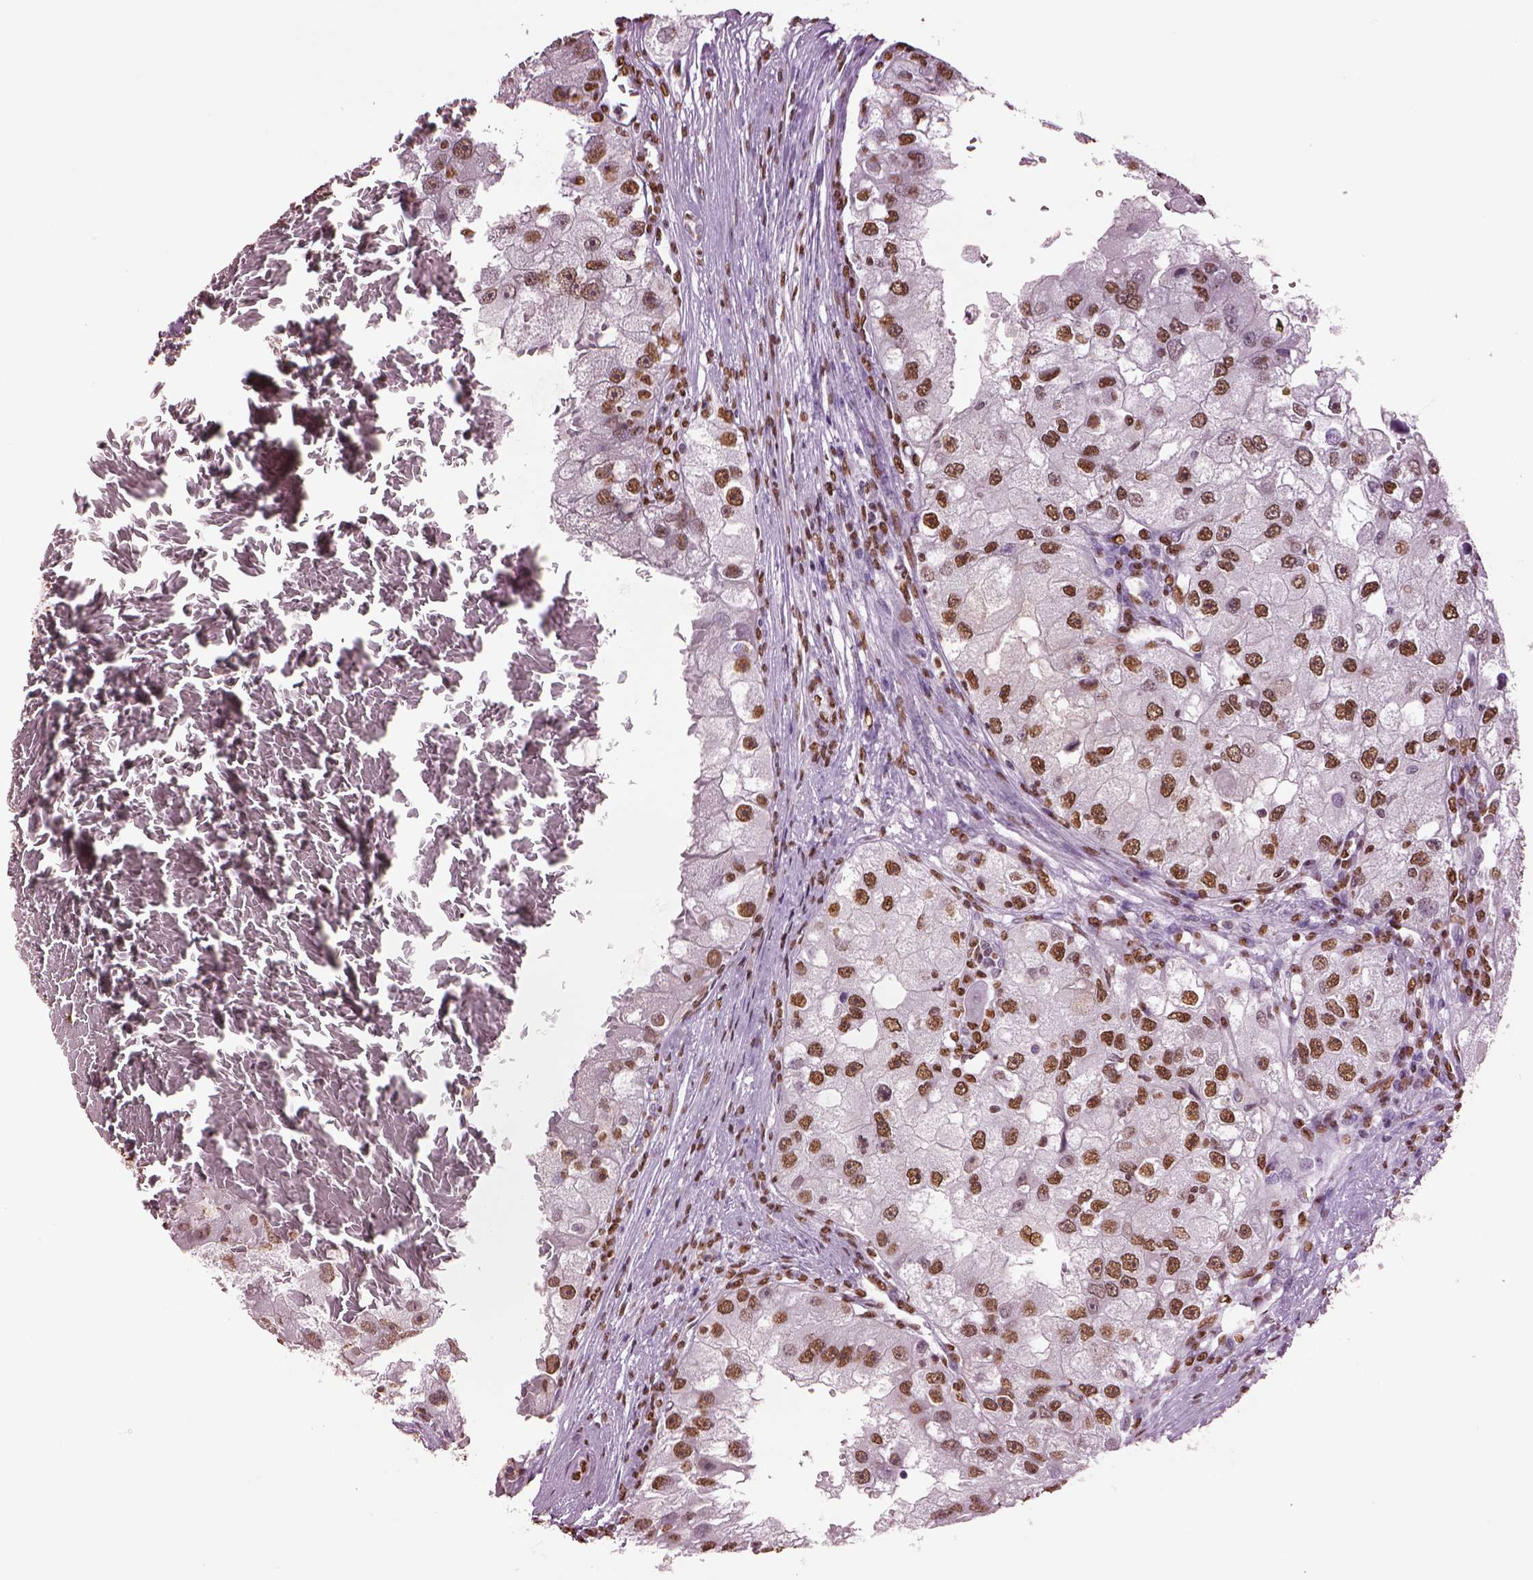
{"staining": {"intensity": "moderate", "quantity": ">75%", "location": "nuclear"}, "tissue": "renal cancer", "cell_type": "Tumor cells", "image_type": "cancer", "snomed": [{"axis": "morphology", "description": "Adenocarcinoma, NOS"}, {"axis": "topography", "description": "Kidney"}], "caption": "Immunohistochemistry of renal adenocarcinoma displays medium levels of moderate nuclear expression in about >75% of tumor cells.", "gene": "DDX3X", "patient": {"sex": "male", "age": 63}}